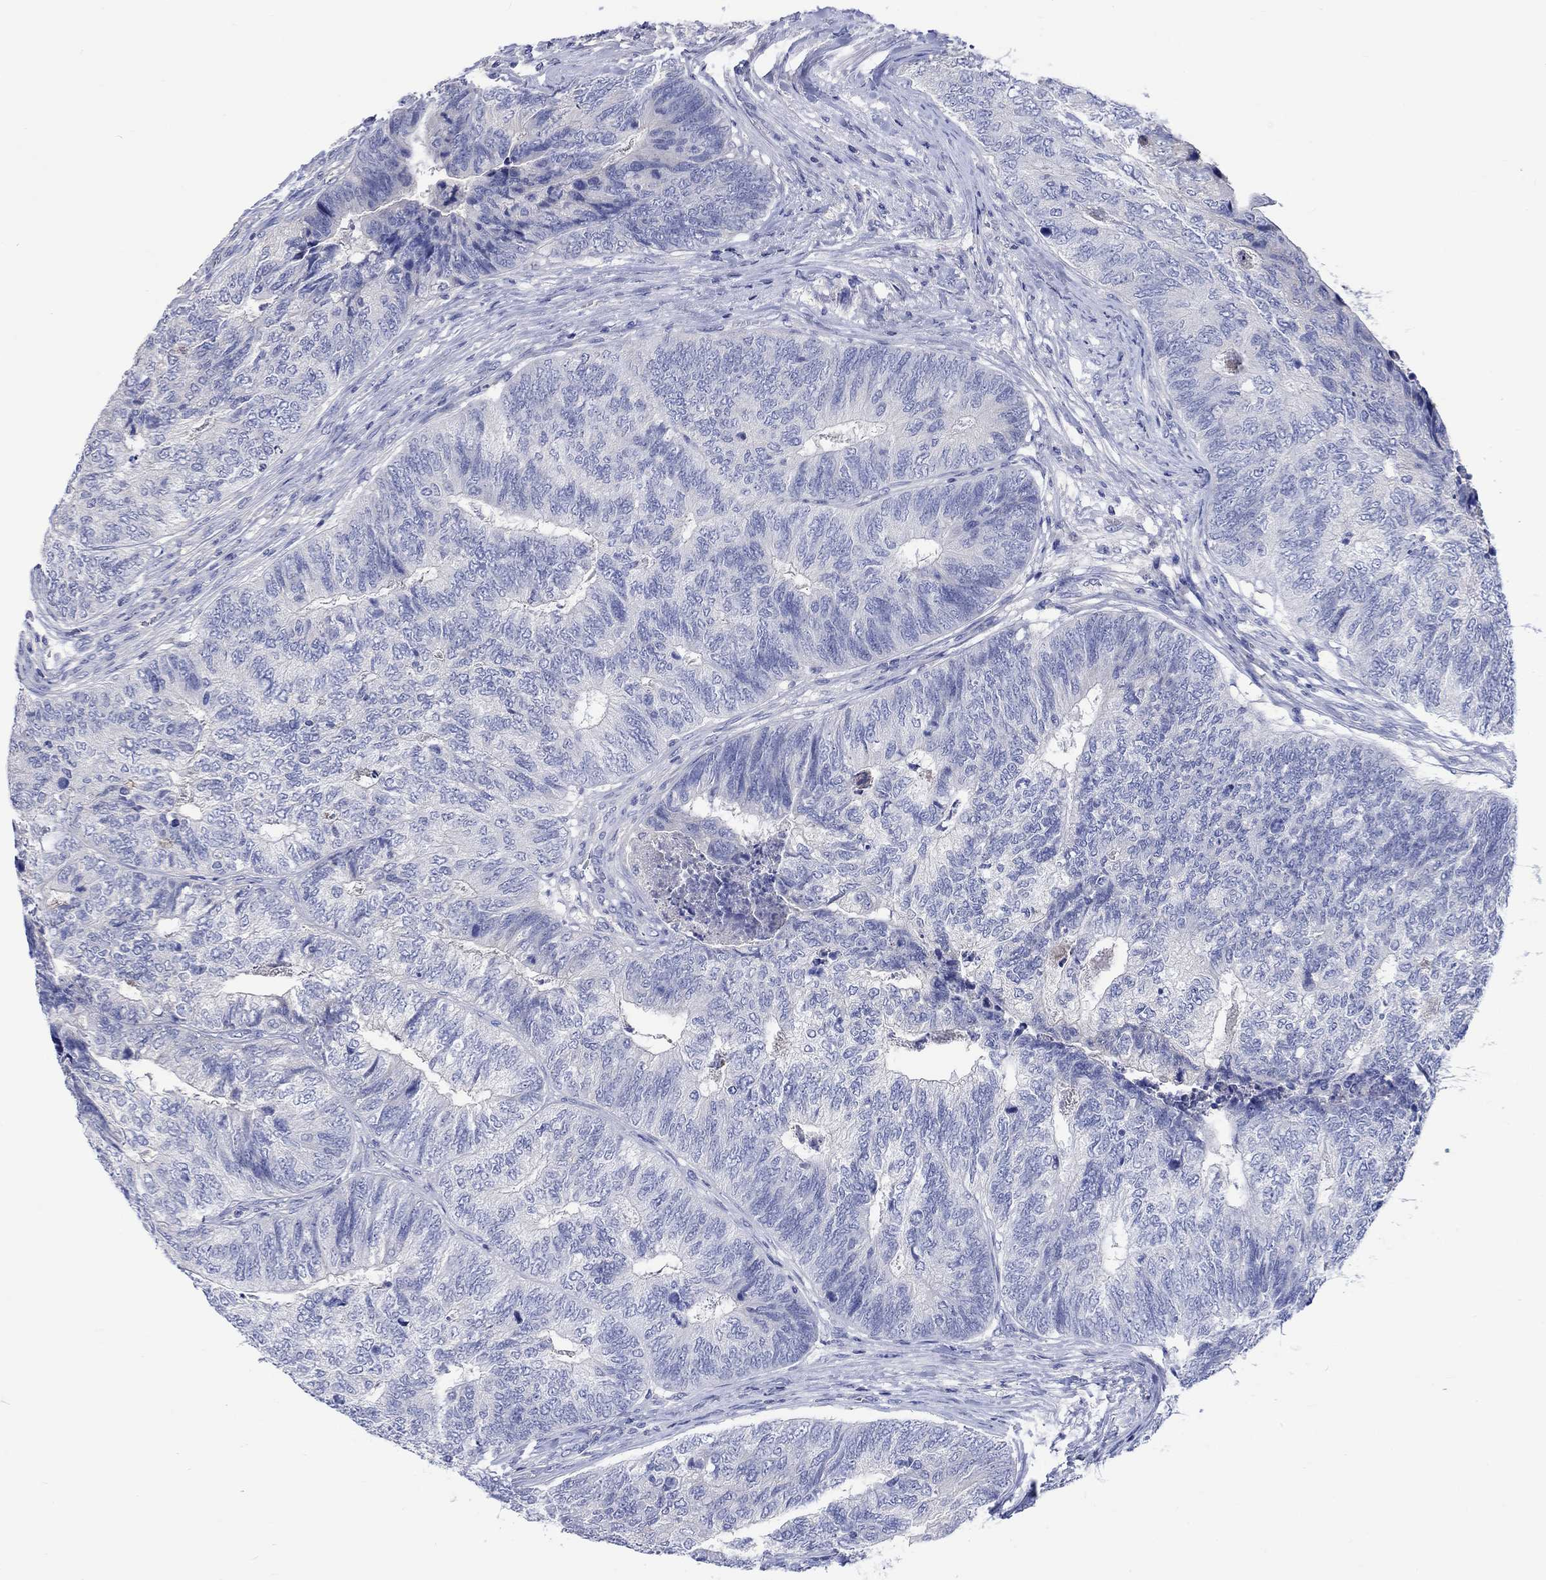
{"staining": {"intensity": "negative", "quantity": "none", "location": "none"}, "tissue": "colorectal cancer", "cell_type": "Tumor cells", "image_type": "cancer", "snomed": [{"axis": "morphology", "description": "Adenocarcinoma, NOS"}, {"axis": "topography", "description": "Colon"}], "caption": "Immunohistochemical staining of colorectal cancer (adenocarcinoma) demonstrates no significant expression in tumor cells.", "gene": "TOMM20L", "patient": {"sex": "female", "age": 67}}